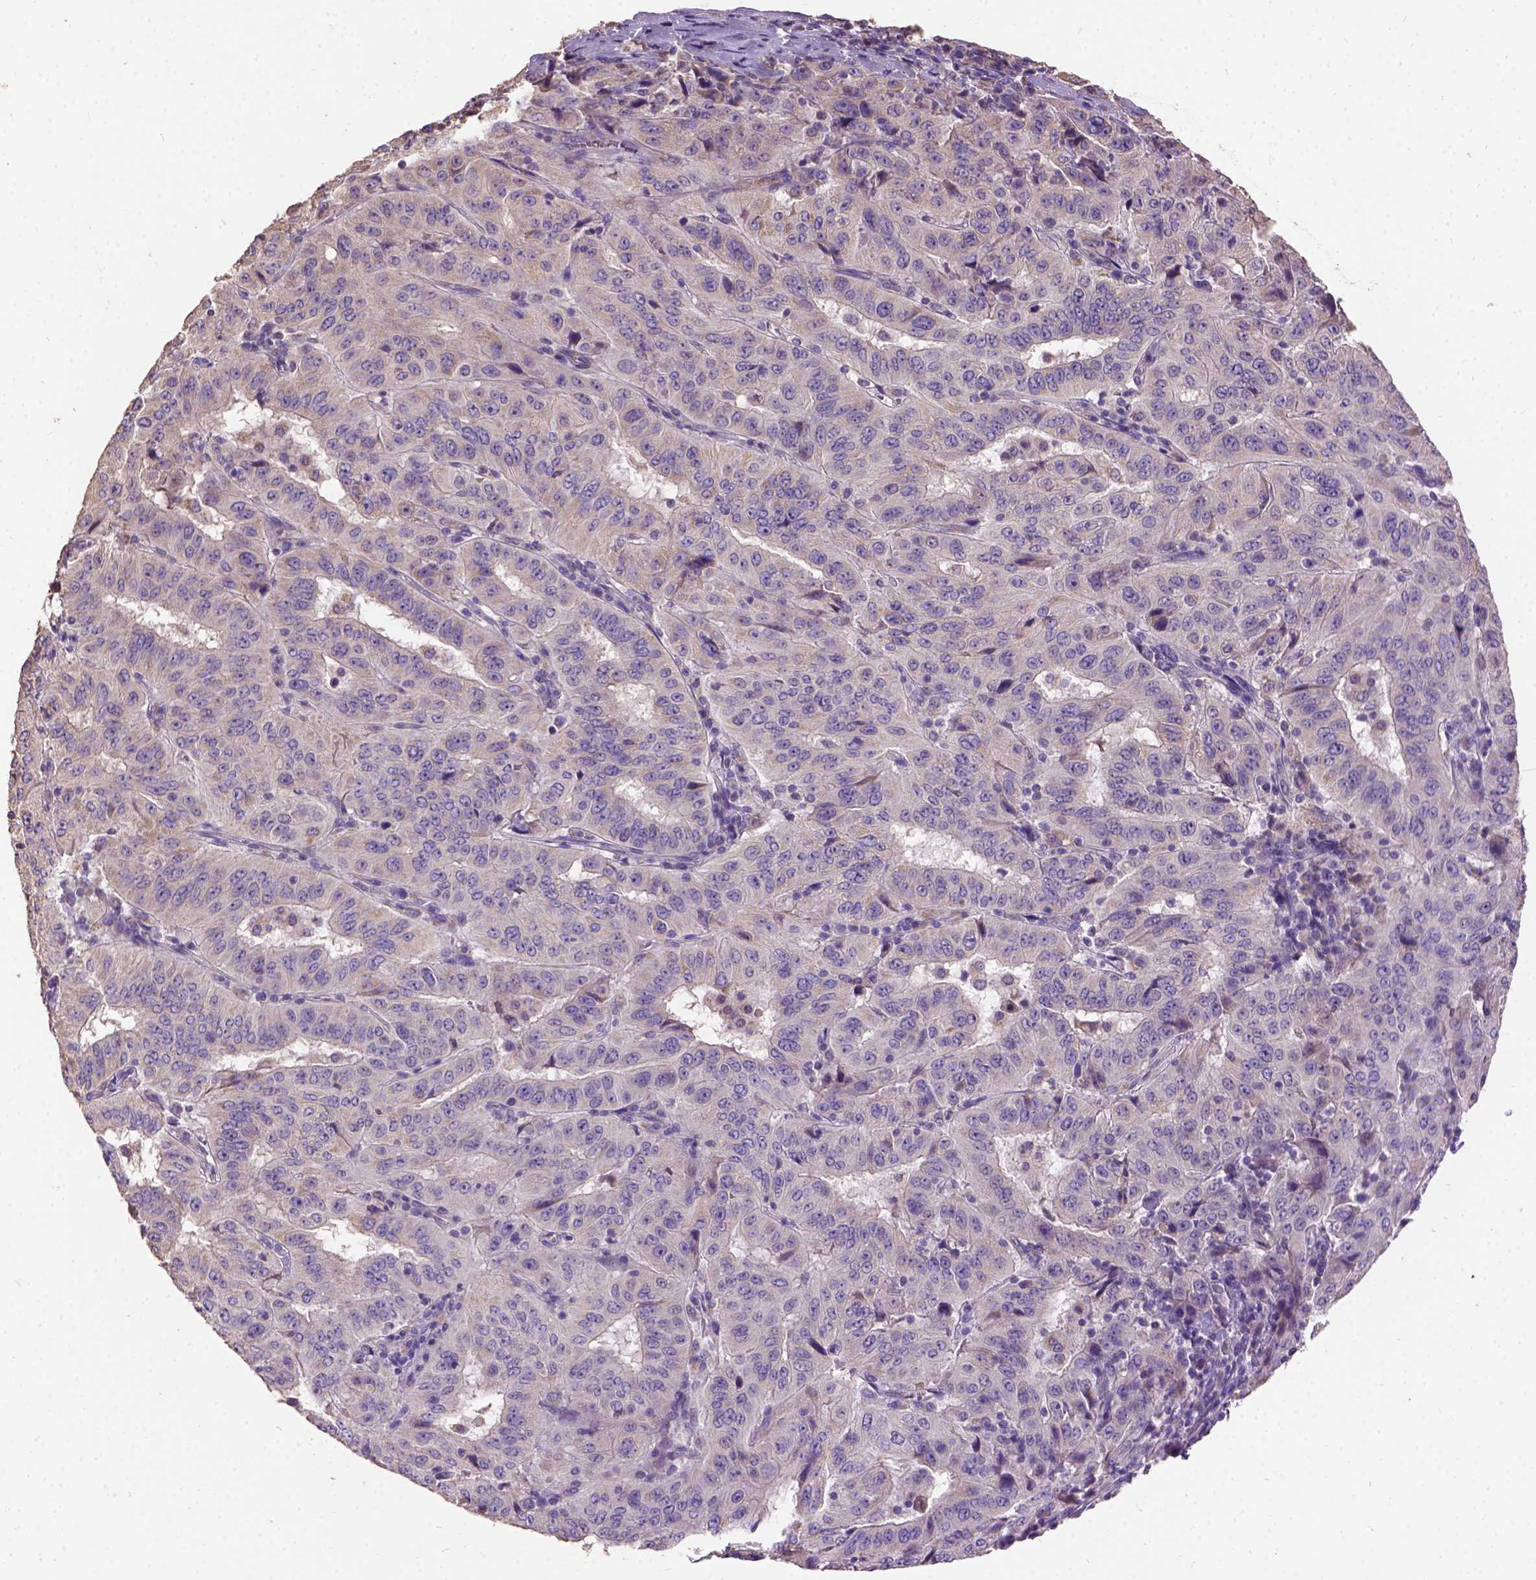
{"staining": {"intensity": "weak", "quantity": "25%-75%", "location": "cytoplasmic/membranous"}, "tissue": "pancreatic cancer", "cell_type": "Tumor cells", "image_type": "cancer", "snomed": [{"axis": "morphology", "description": "Adenocarcinoma, NOS"}, {"axis": "topography", "description": "Pancreas"}], "caption": "Adenocarcinoma (pancreatic) stained with a protein marker shows weak staining in tumor cells.", "gene": "DQX1", "patient": {"sex": "male", "age": 63}}